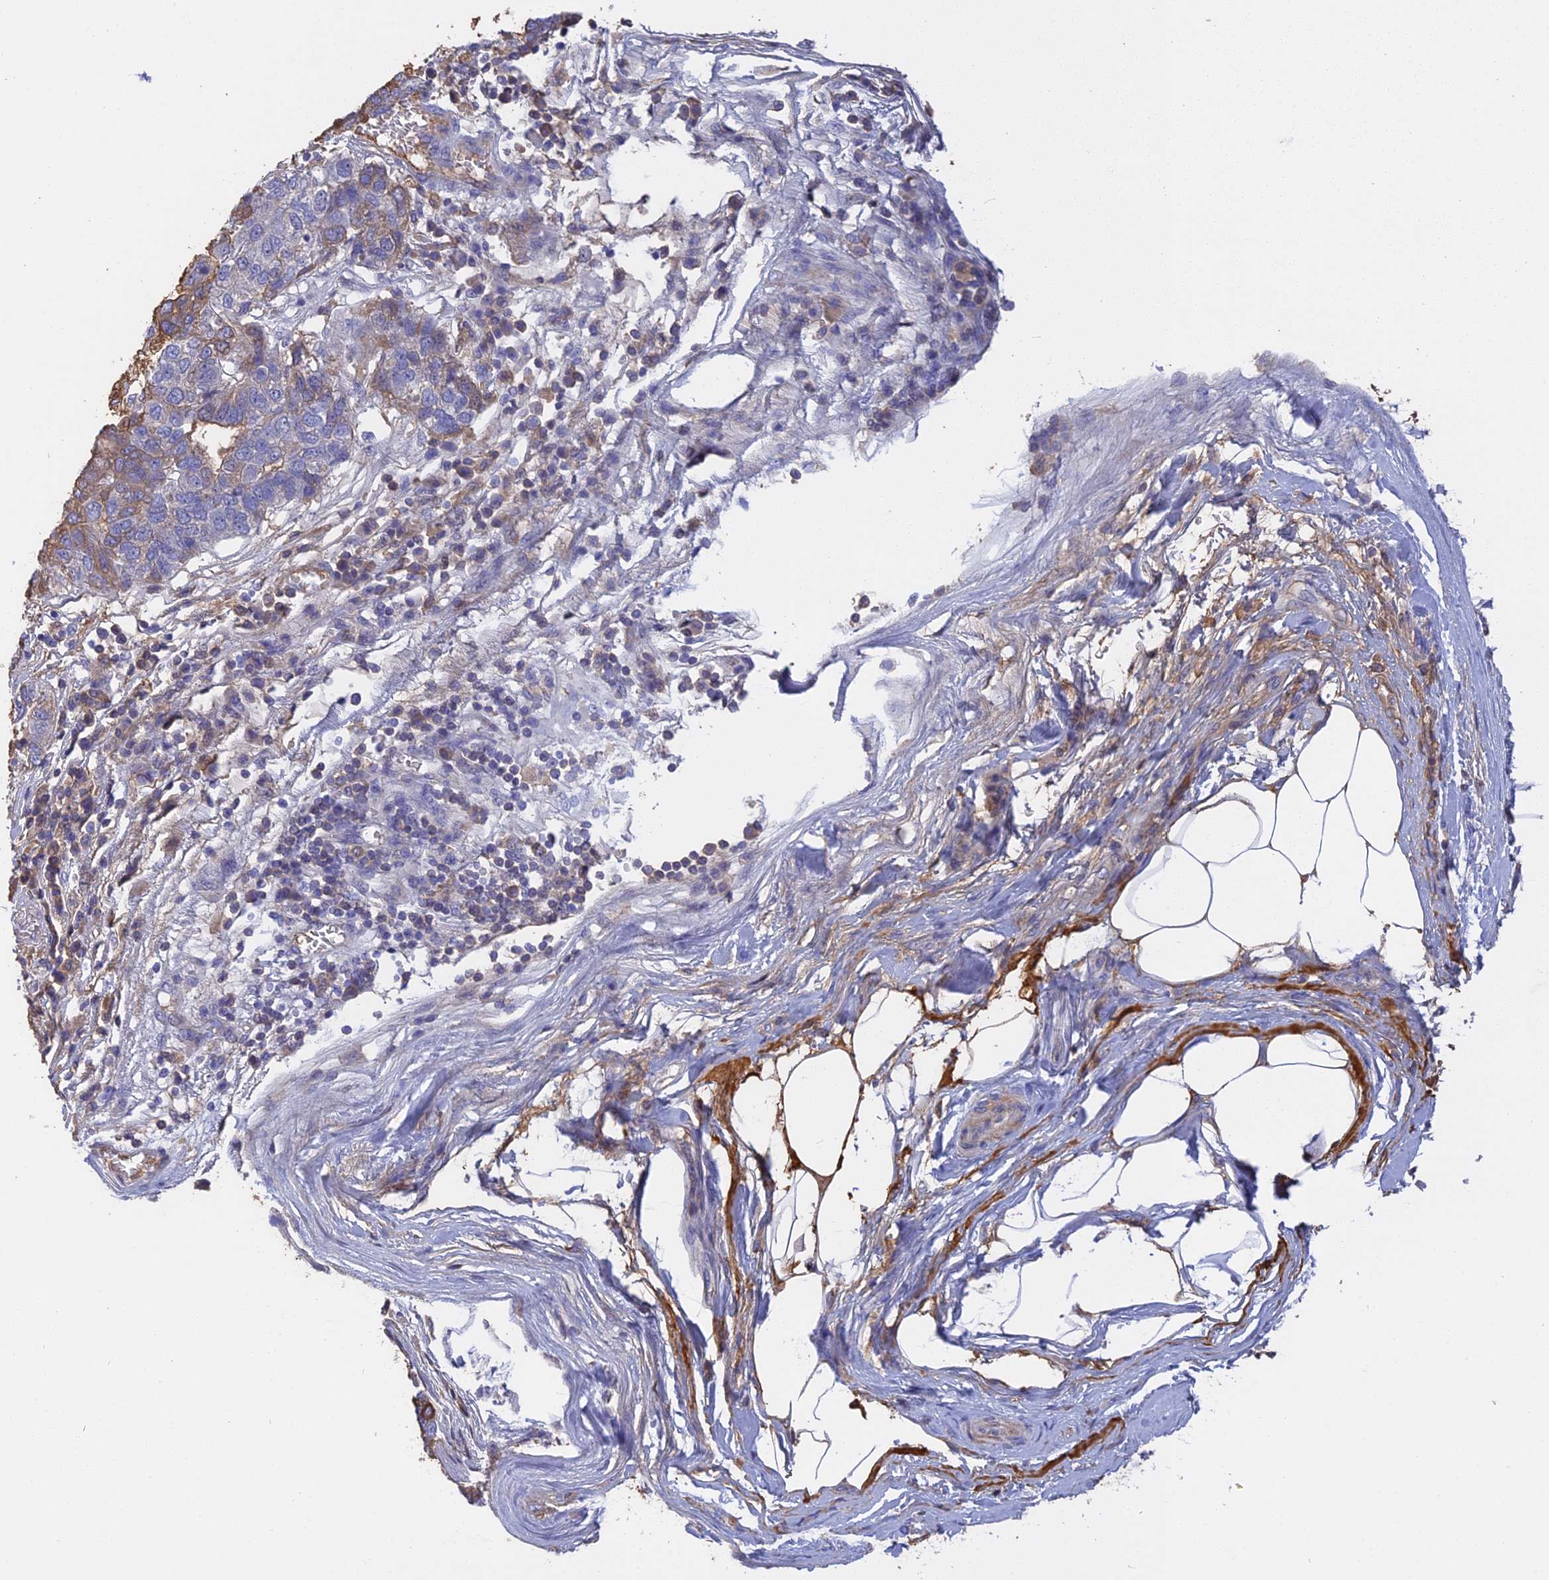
{"staining": {"intensity": "weak", "quantity": "<25%", "location": "cytoplasmic/membranous"}, "tissue": "pancreatic cancer", "cell_type": "Tumor cells", "image_type": "cancer", "snomed": [{"axis": "morphology", "description": "Adenocarcinoma, NOS"}, {"axis": "topography", "description": "Pancreas"}], "caption": "This is an IHC micrograph of pancreatic cancer. There is no expression in tumor cells.", "gene": "PZP", "patient": {"sex": "female", "age": 61}}